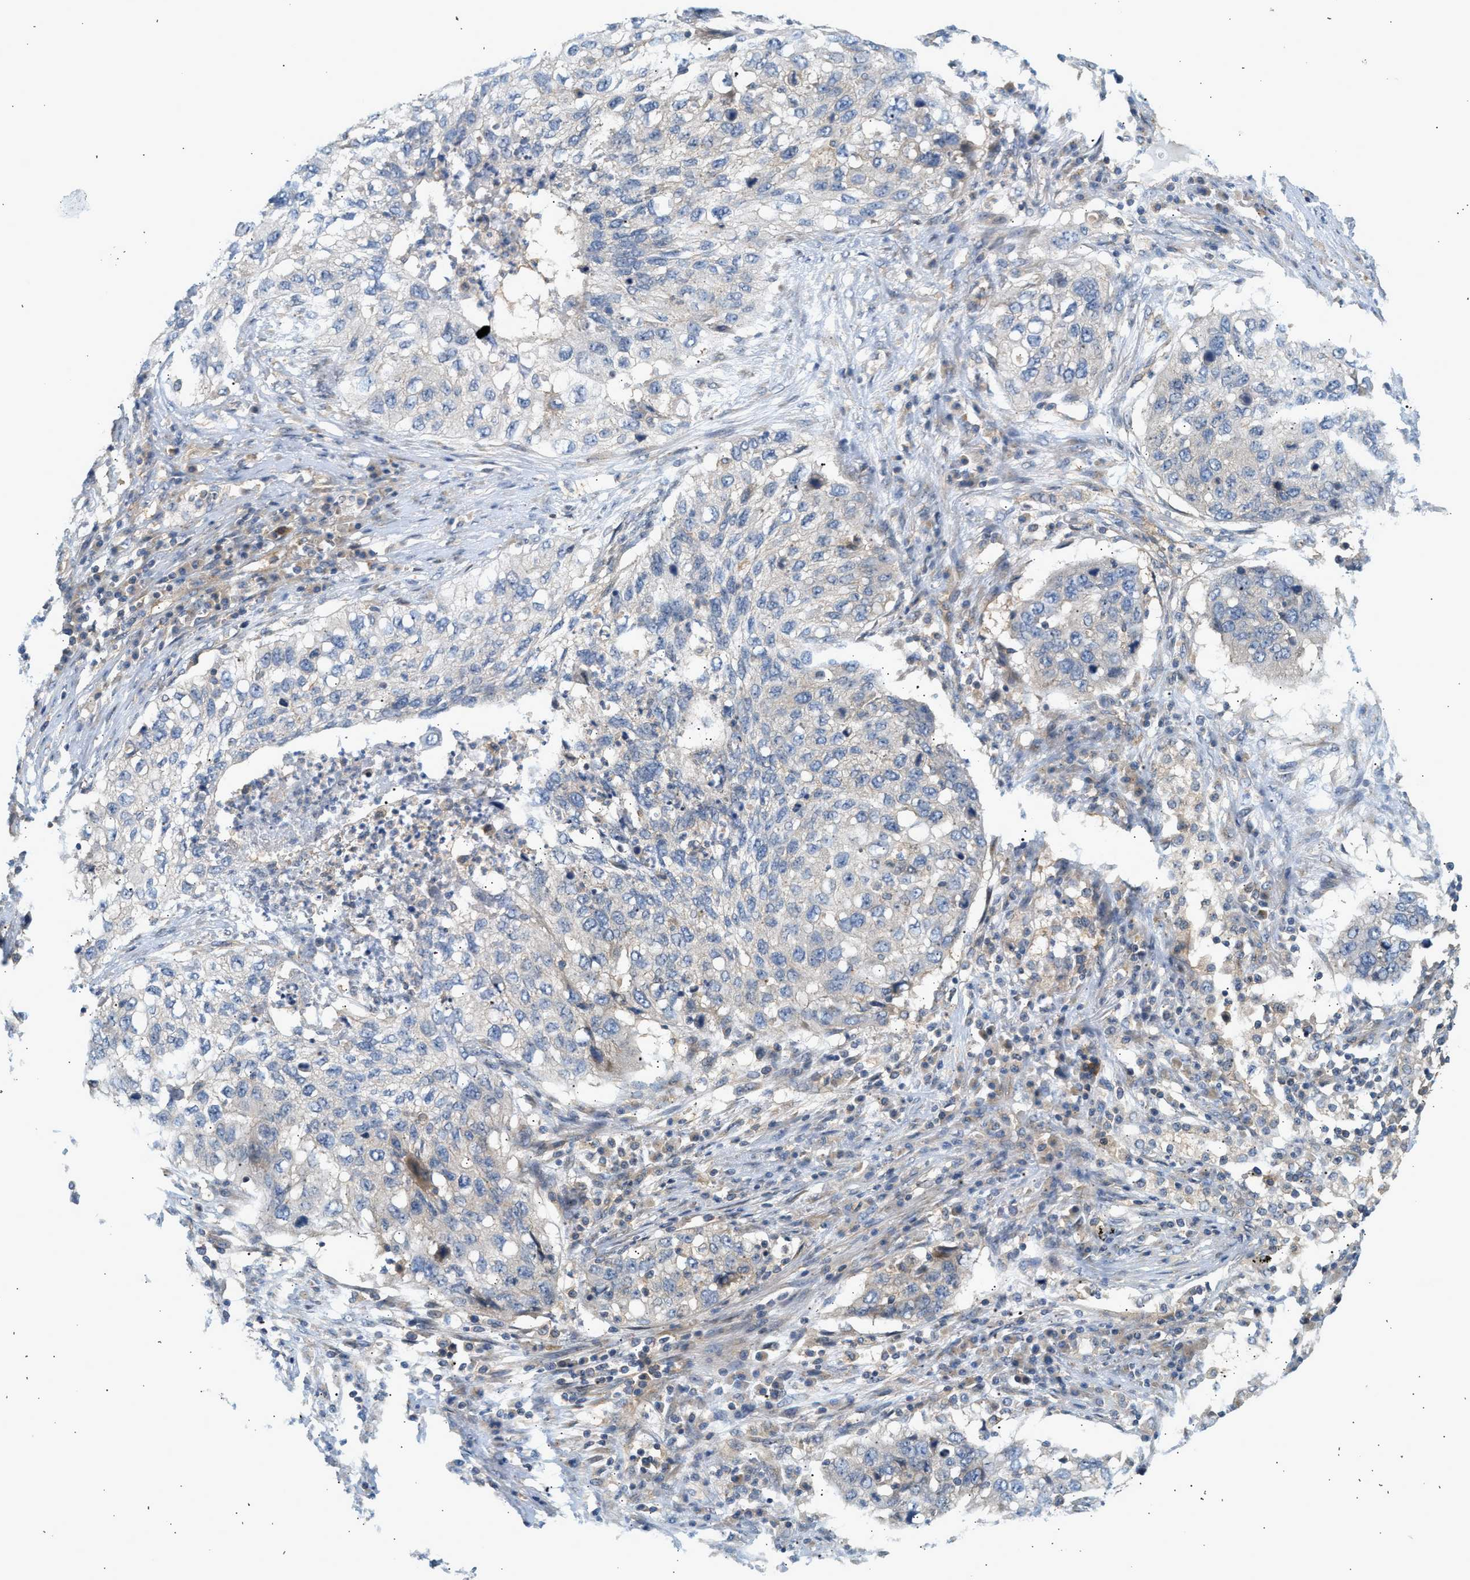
{"staining": {"intensity": "weak", "quantity": "<25%", "location": "cytoplasmic/membranous"}, "tissue": "lung cancer", "cell_type": "Tumor cells", "image_type": "cancer", "snomed": [{"axis": "morphology", "description": "Squamous cell carcinoma, NOS"}, {"axis": "topography", "description": "Lung"}], "caption": "Immunohistochemical staining of human lung cancer (squamous cell carcinoma) displays no significant positivity in tumor cells.", "gene": "PAFAH1B1", "patient": {"sex": "female", "age": 63}}